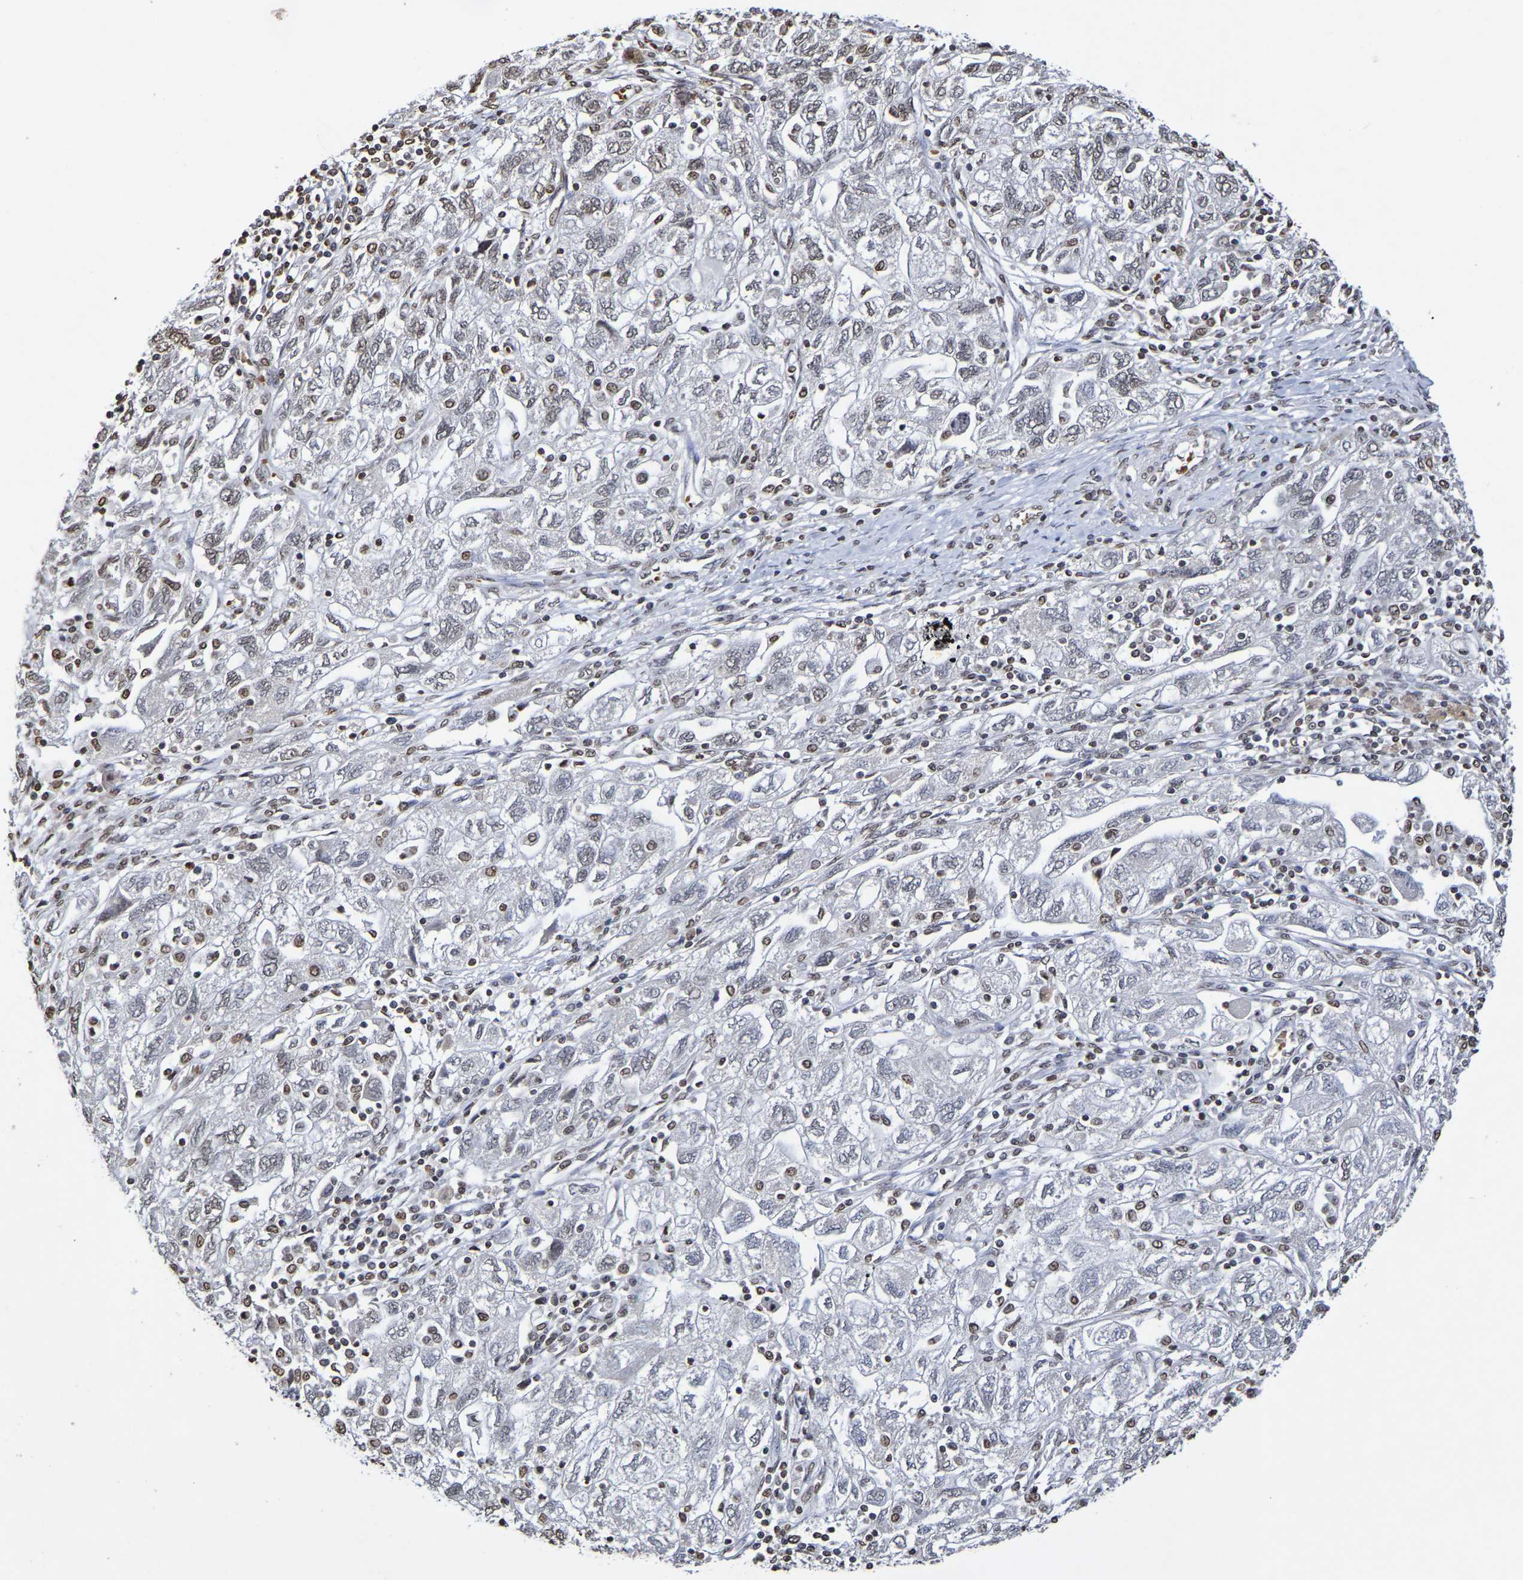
{"staining": {"intensity": "negative", "quantity": "none", "location": "none"}, "tissue": "ovarian cancer", "cell_type": "Tumor cells", "image_type": "cancer", "snomed": [{"axis": "morphology", "description": "Carcinoma, NOS"}, {"axis": "morphology", "description": "Cystadenocarcinoma, serous, NOS"}, {"axis": "topography", "description": "Ovary"}], "caption": "Photomicrograph shows no protein staining in tumor cells of ovarian cancer tissue.", "gene": "ATF4", "patient": {"sex": "female", "age": 69}}